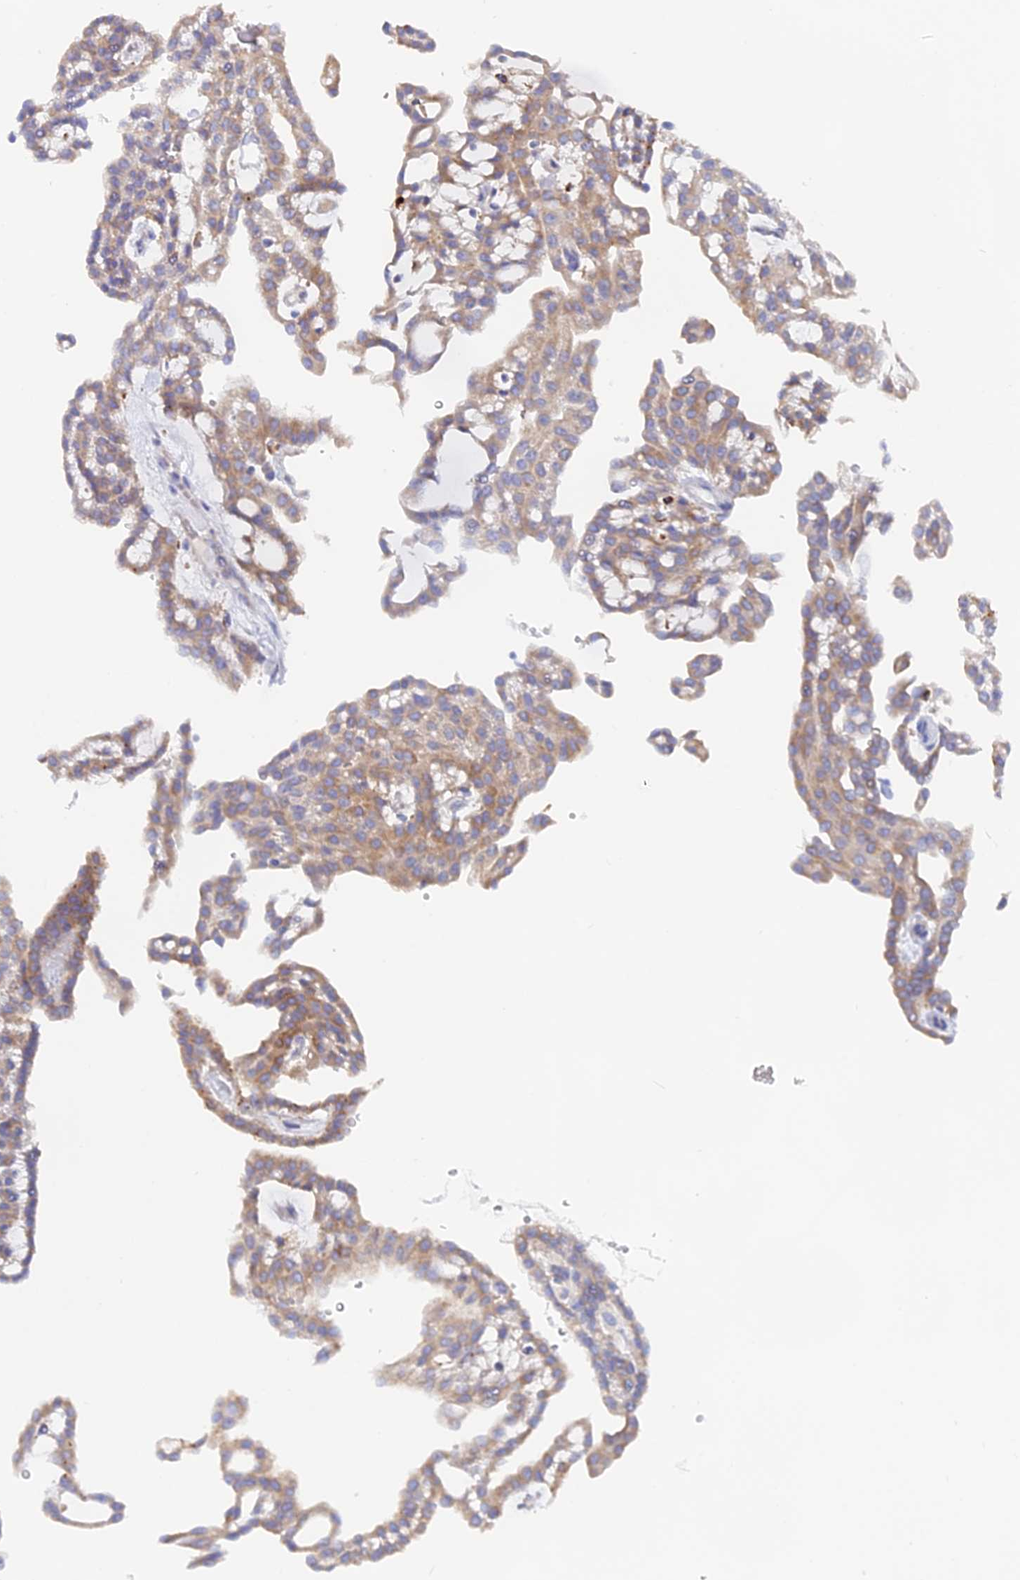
{"staining": {"intensity": "moderate", "quantity": "25%-75%", "location": "cytoplasmic/membranous"}, "tissue": "renal cancer", "cell_type": "Tumor cells", "image_type": "cancer", "snomed": [{"axis": "morphology", "description": "Adenocarcinoma, NOS"}, {"axis": "topography", "description": "Kidney"}], "caption": "Adenocarcinoma (renal) stained with a brown dye reveals moderate cytoplasmic/membranous positive staining in about 25%-75% of tumor cells.", "gene": "GLB1L", "patient": {"sex": "male", "age": 63}}